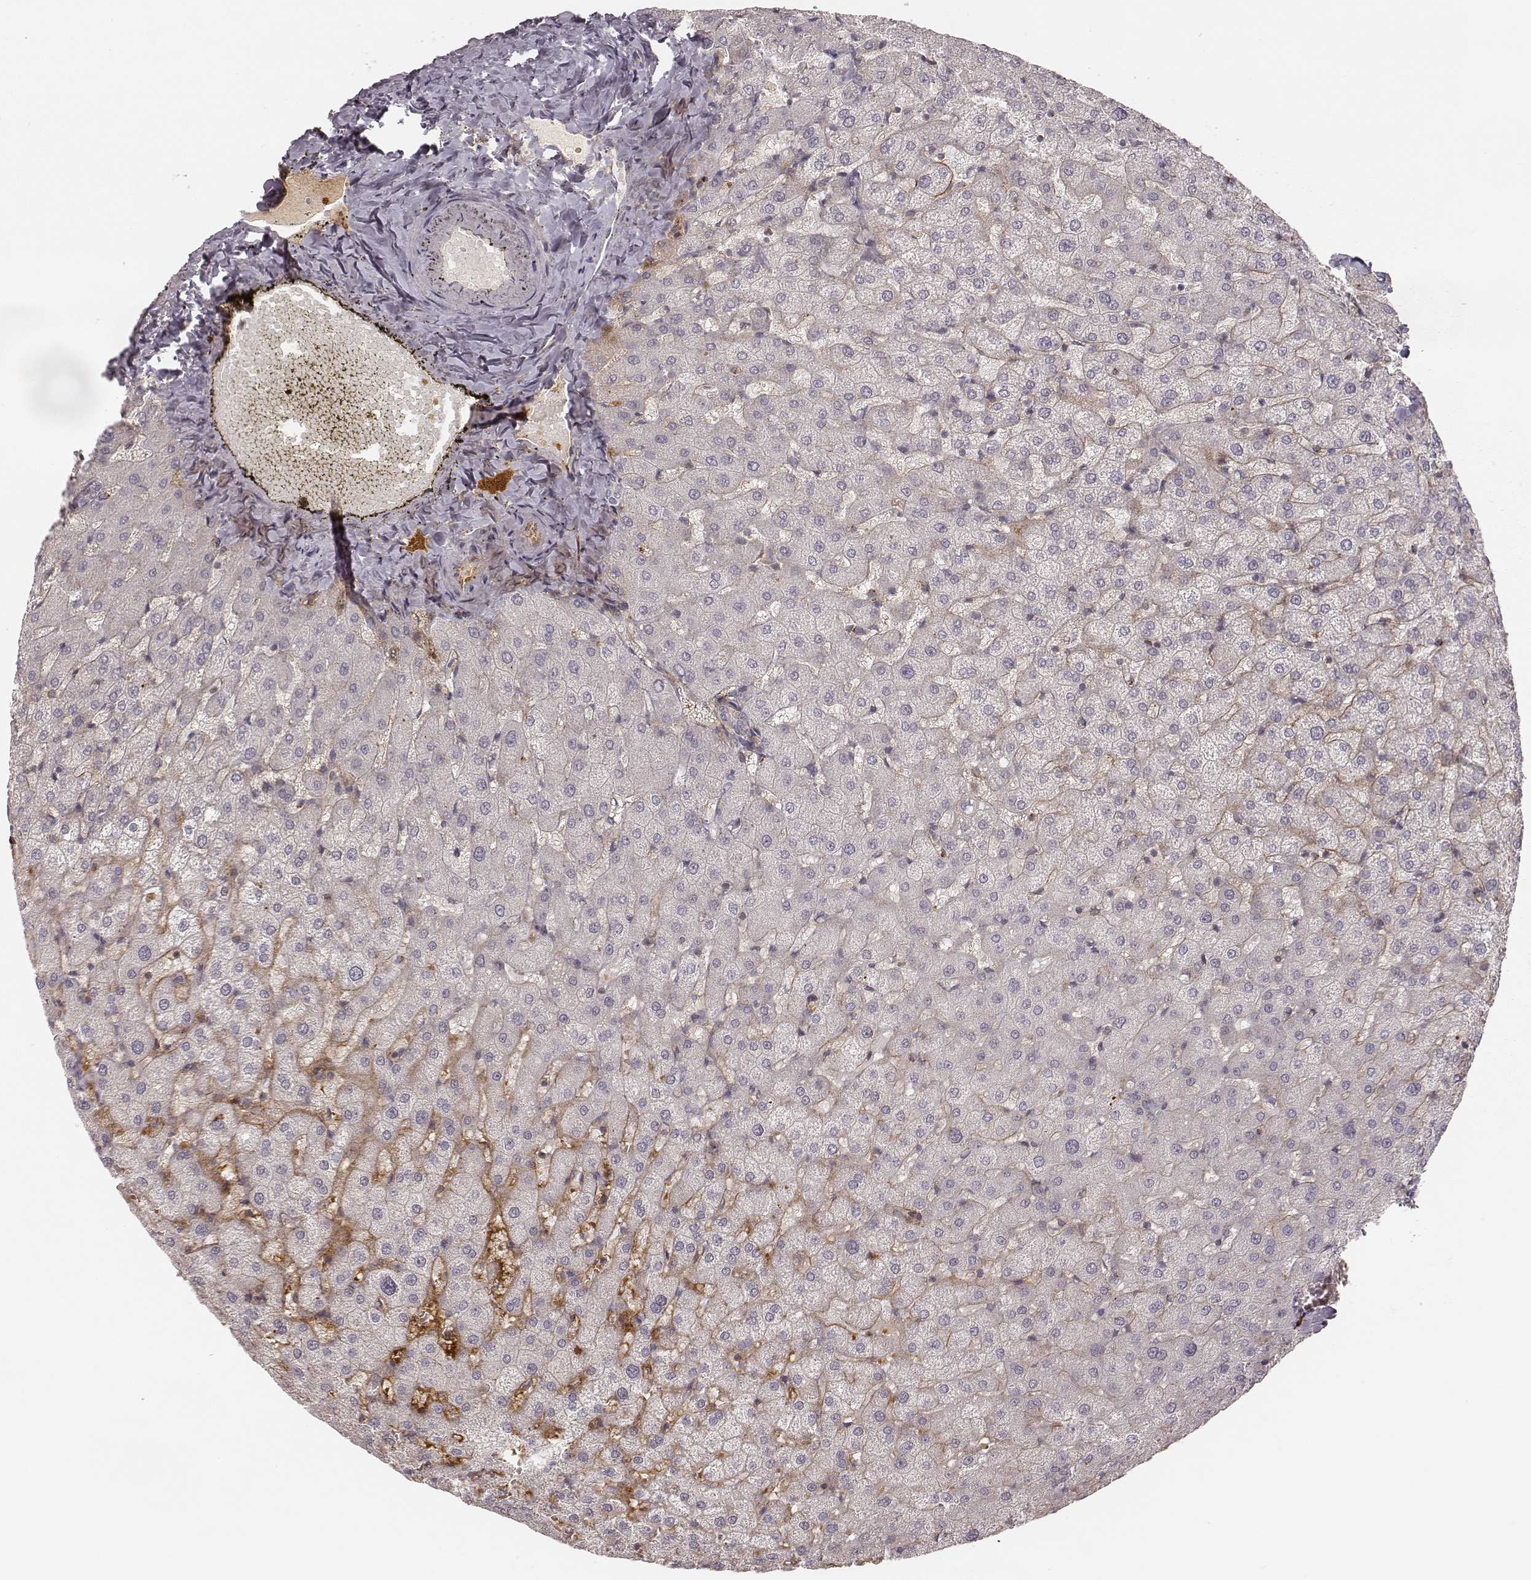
{"staining": {"intensity": "negative", "quantity": "none", "location": "none"}, "tissue": "liver", "cell_type": "Cholangiocytes", "image_type": "normal", "snomed": [{"axis": "morphology", "description": "Normal tissue, NOS"}, {"axis": "topography", "description": "Liver"}], "caption": "IHC micrograph of unremarkable liver: human liver stained with DAB (3,3'-diaminobenzidine) exhibits no significant protein expression in cholangiocytes.", "gene": "GORASP2", "patient": {"sex": "female", "age": 50}}